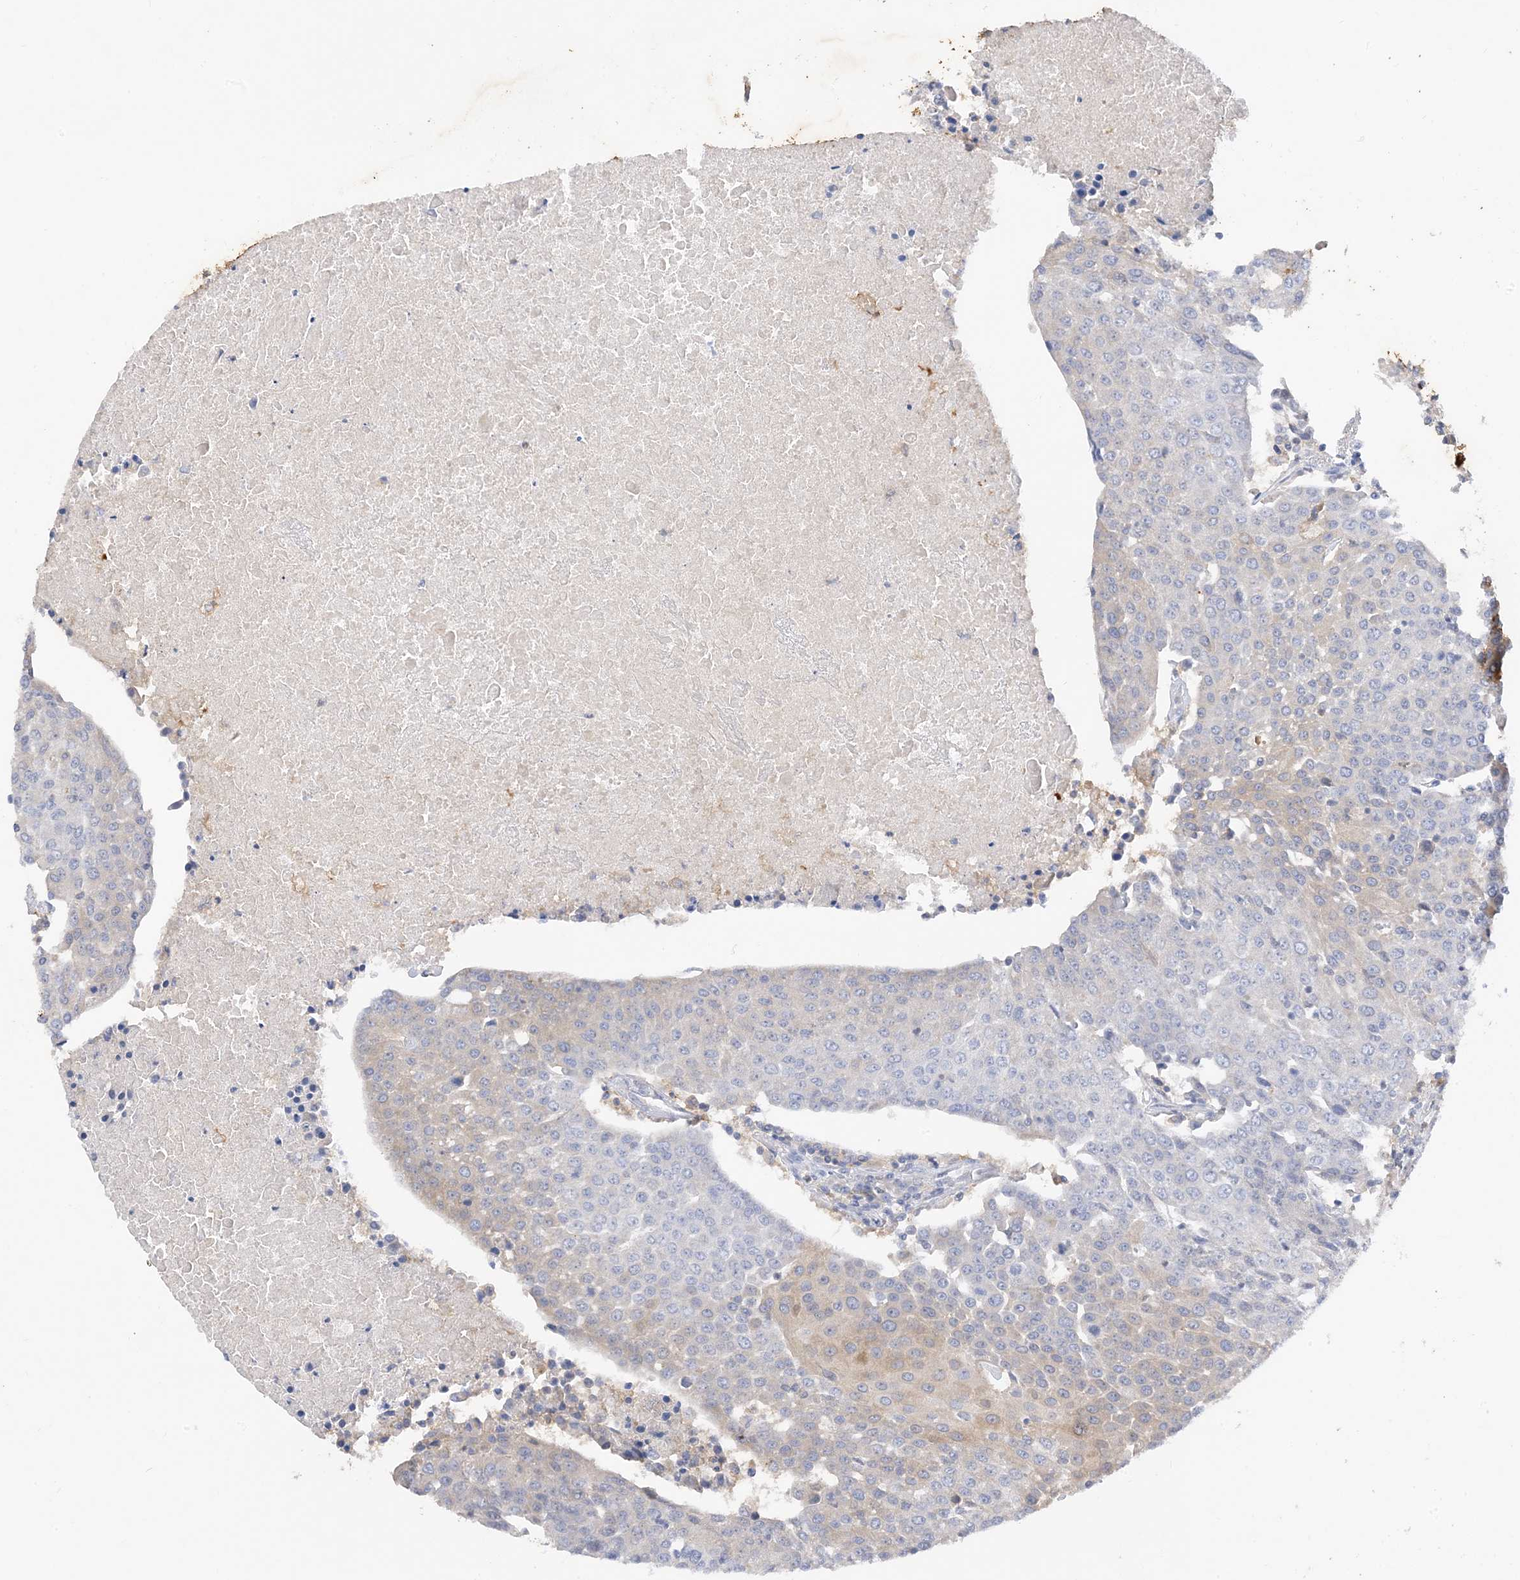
{"staining": {"intensity": "weak", "quantity": "<25%", "location": "cytoplasmic/membranous"}, "tissue": "urothelial cancer", "cell_type": "Tumor cells", "image_type": "cancer", "snomed": [{"axis": "morphology", "description": "Urothelial carcinoma, High grade"}, {"axis": "topography", "description": "Urinary bladder"}], "caption": "Tumor cells are negative for brown protein staining in high-grade urothelial carcinoma.", "gene": "ARV1", "patient": {"sex": "female", "age": 85}}